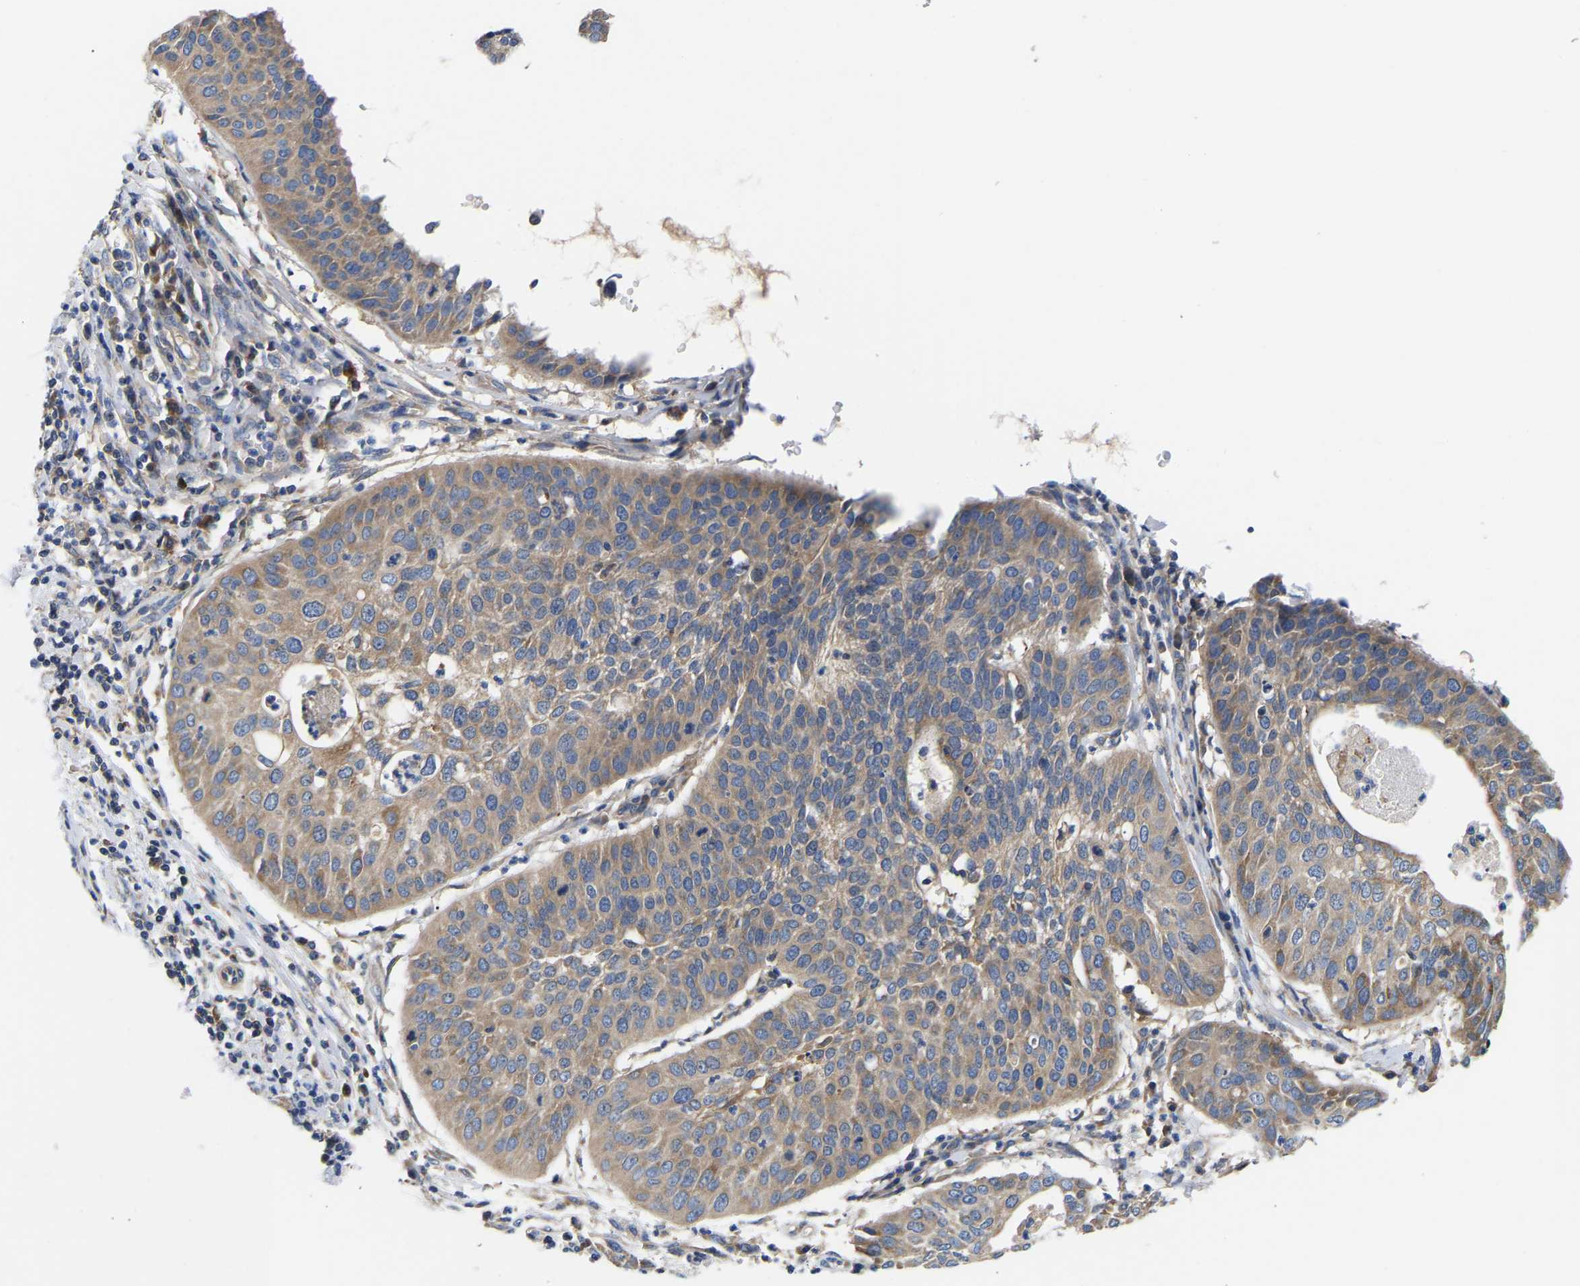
{"staining": {"intensity": "weak", "quantity": ">75%", "location": "cytoplasmic/membranous"}, "tissue": "cervical cancer", "cell_type": "Tumor cells", "image_type": "cancer", "snomed": [{"axis": "morphology", "description": "Normal tissue, NOS"}, {"axis": "morphology", "description": "Squamous cell carcinoma, NOS"}, {"axis": "topography", "description": "Cervix"}], "caption": "An image of cervical cancer stained for a protein displays weak cytoplasmic/membranous brown staining in tumor cells. The staining was performed using DAB, with brown indicating positive protein expression. Nuclei are stained blue with hematoxylin.", "gene": "AIMP2", "patient": {"sex": "female", "age": 39}}